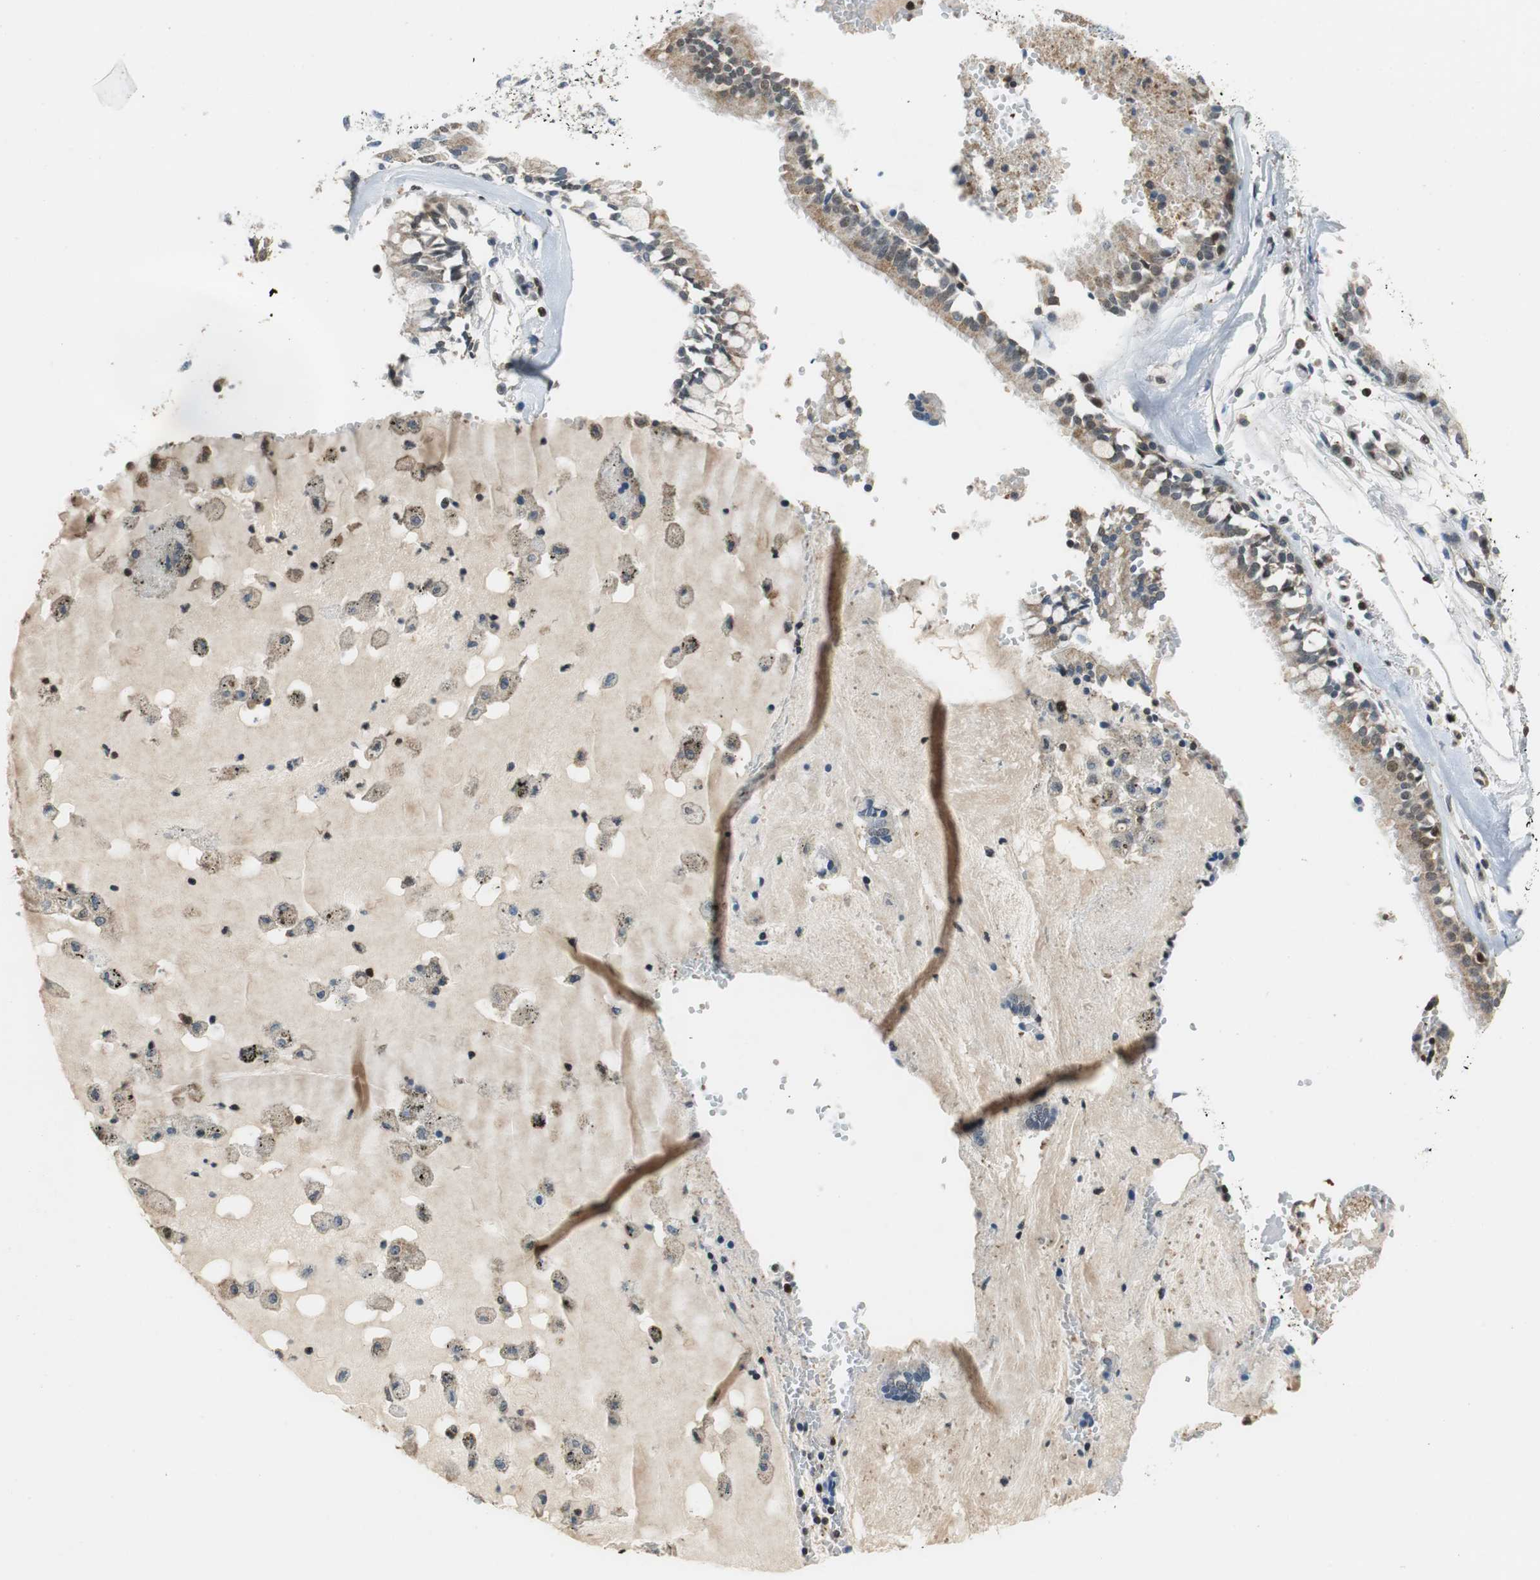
{"staining": {"intensity": "moderate", "quantity": "25%-75%", "location": "cytoplasmic/membranous"}, "tissue": "bronchus", "cell_type": "Respiratory epithelial cells", "image_type": "normal", "snomed": [{"axis": "morphology", "description": "Normal tissue, NOS"}, {"axis": "topography", "description": "Bronchus"}, {"axis": "topography", "description": "Lung"}], "caption": "DAB immunohistochemical staining of benign human bronchus demonstrates moderate cytoplasmic/membranous protein positivity in approximately 25%-75% of respiratory epithelial cells. Using DAB (3,3'-diaminobenzidine) (brown) and hematoxylin (blue) stains, captured at high magnification using brightfield microscopy.", "gene": "GSDMD", "patient": {"sex": "female", "age": 56}}